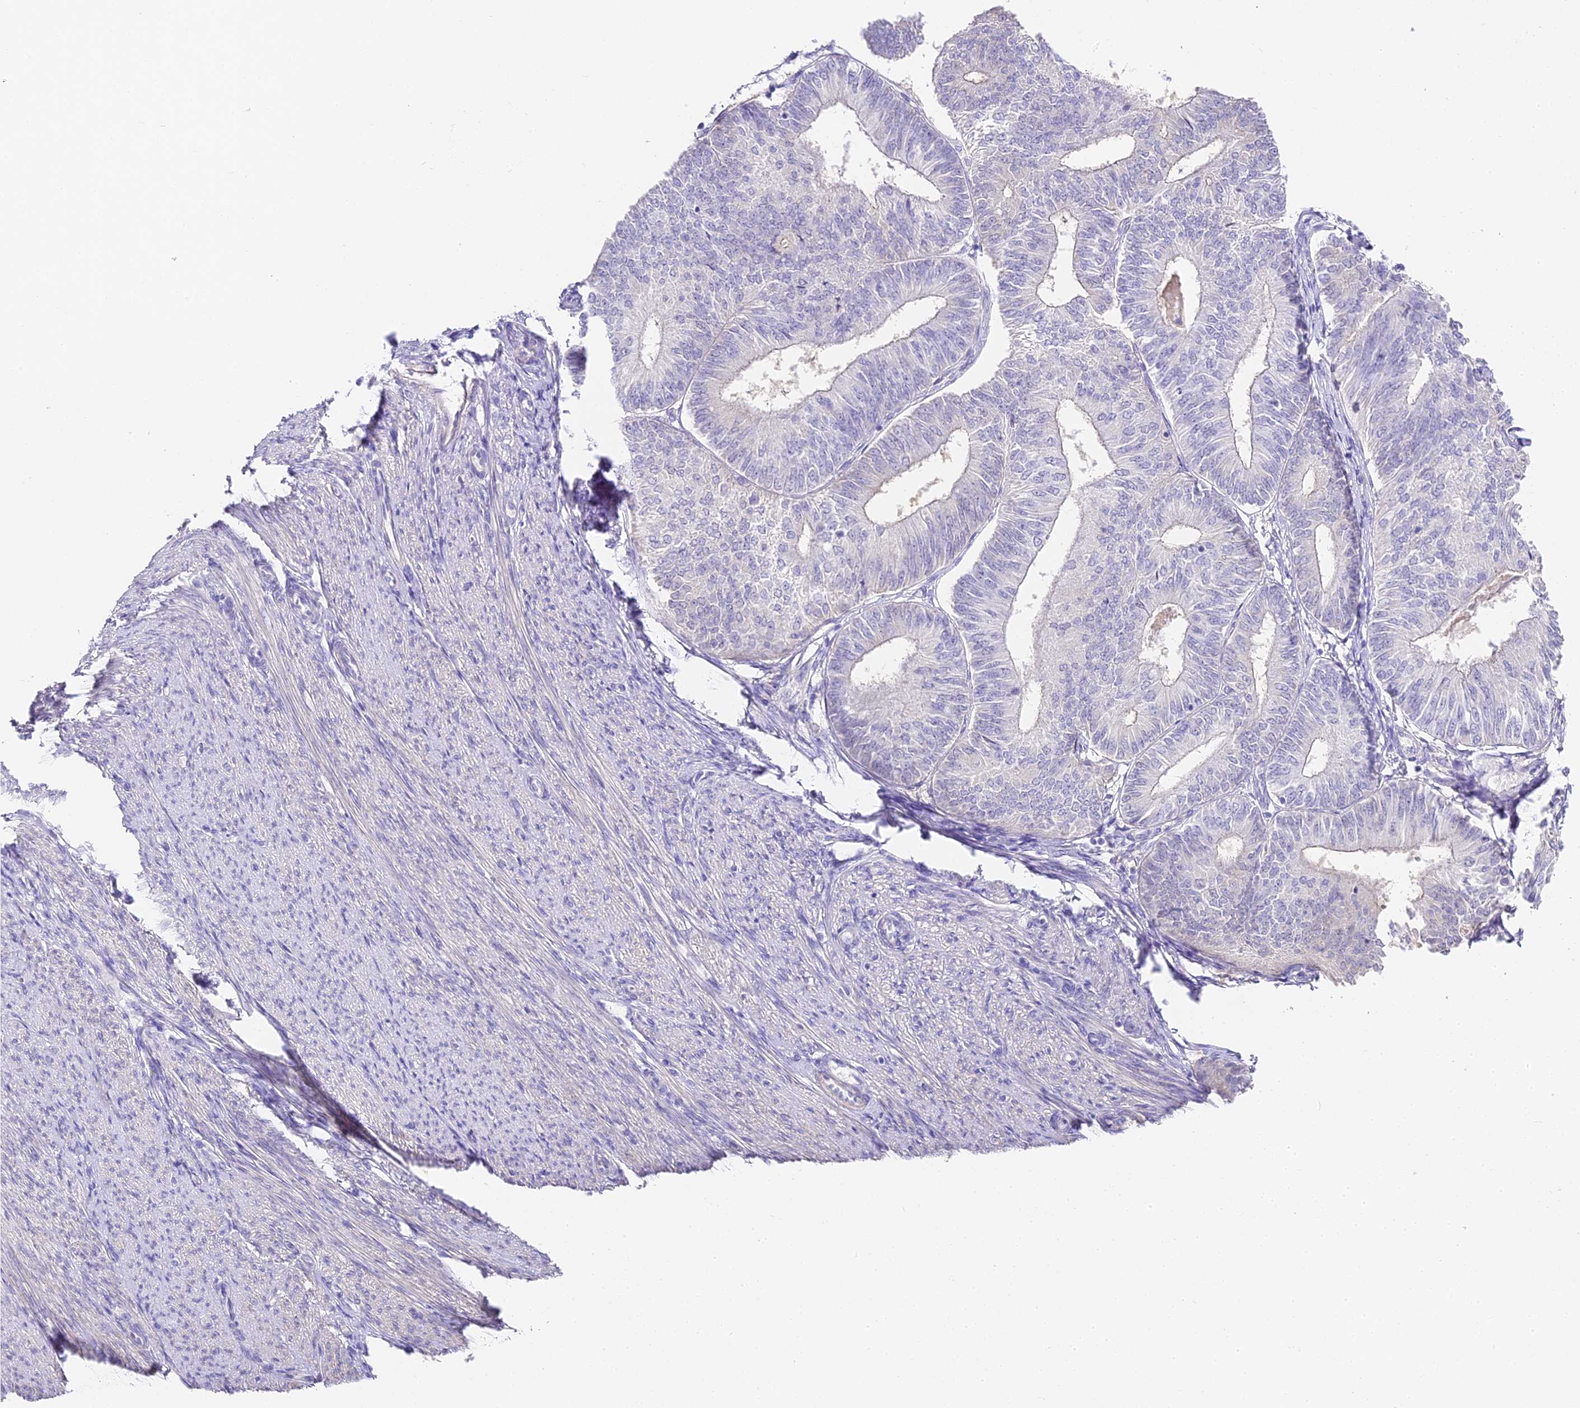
{"staining": {"intensity": "negative", "quantity": "none", "location": "none"}, "tissue": "endometrial cancer", "cell_type": "Tumor cells", "image_type": "cancer", "snomed": [{"axis": "morphology", "description": "Adenocarcinoma, NOS"}, {"axis": "topography", "description": "Endometrium"}], "caption": "Protein analysis of adenocarcinoma (endometrial) reveals no significant staining in tumor cells.", "gene": "ABHD14A-ACY1", "patient": {"sex": "female", "age": 58}}